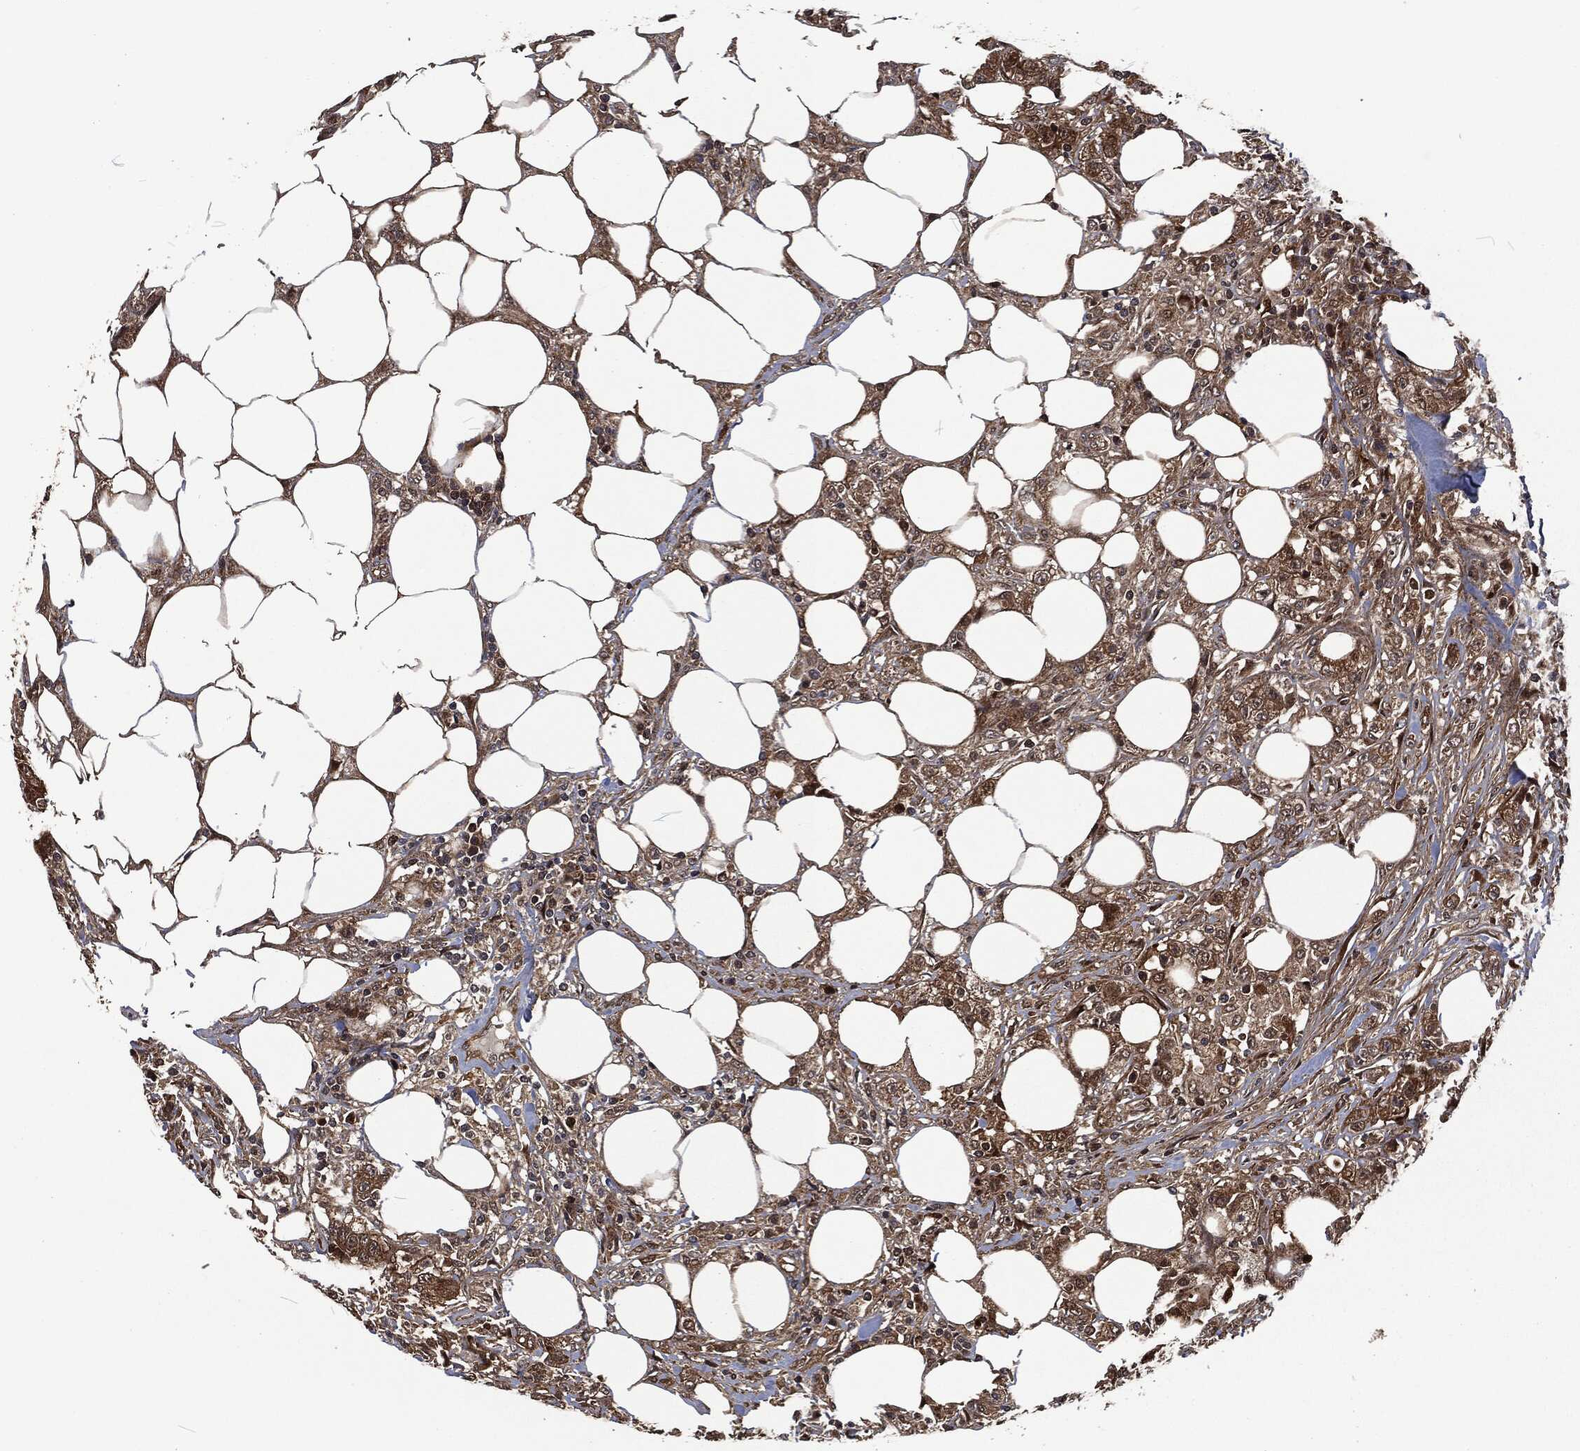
{"staining": {"intensity": "moderate", "quantity": ">75%", "location": "cytoplasmic/membranous"}, "tissue": "colorectal cancer", "cell_type": "Tumor cells", "image_type": "cancer", "snomed": [{"axis": "morphology", "description": "Adenocarcinoma, NOS"}, {"axis": "topography", "description": "Colon"}], "caption": "Human colorectal adenocarcinoma stained for a protein (brown) reveals moderate cytoplasmic/membranous positive expression in about >75% of tumor cells.", "gene": "CMPK2", "patient": {"sex": "female", "age": 48}}